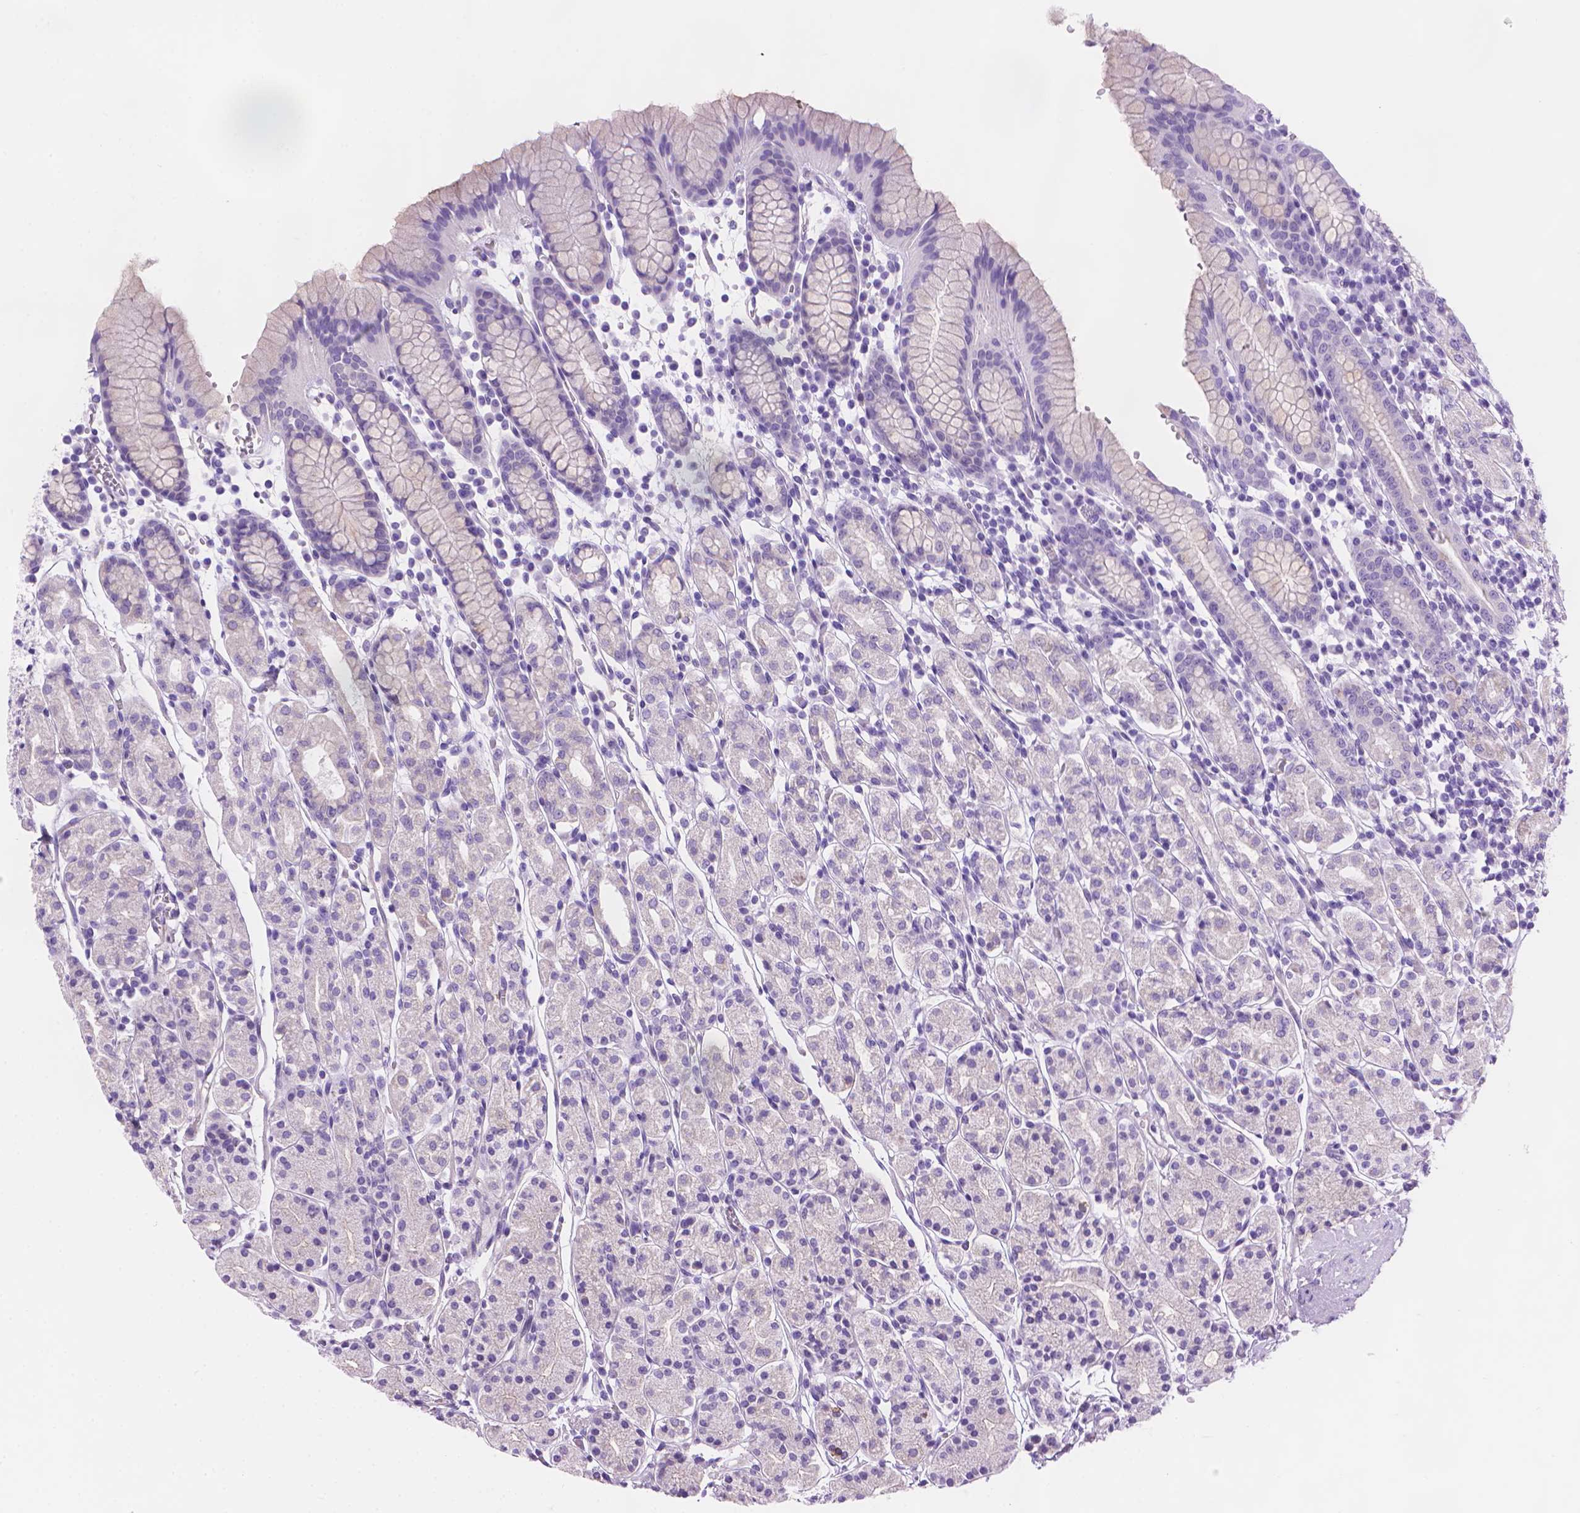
{"staining": {"intensity": "moderate", "quantity": "<25%", "location": "cytoplasmic/membranous"}, "tissue": "stomach", "cell_type": "Glandular cells", "image_type": "normal", "snomed": [{"axis": "morphology", "description": "Normal tissue, NOS"}, {"axis": "topography", "description": "Stomach, upper"}, {"axis": "topography", "description": "Stomach"}], "caption": "Immunohistochemical staining of benign stomach reveals moderate cytoplasmic/membranous protein staining in about <25% of glandular cells.", "gene": "AMMECR1L", "patient": {"sex": "male", "age": 62}}